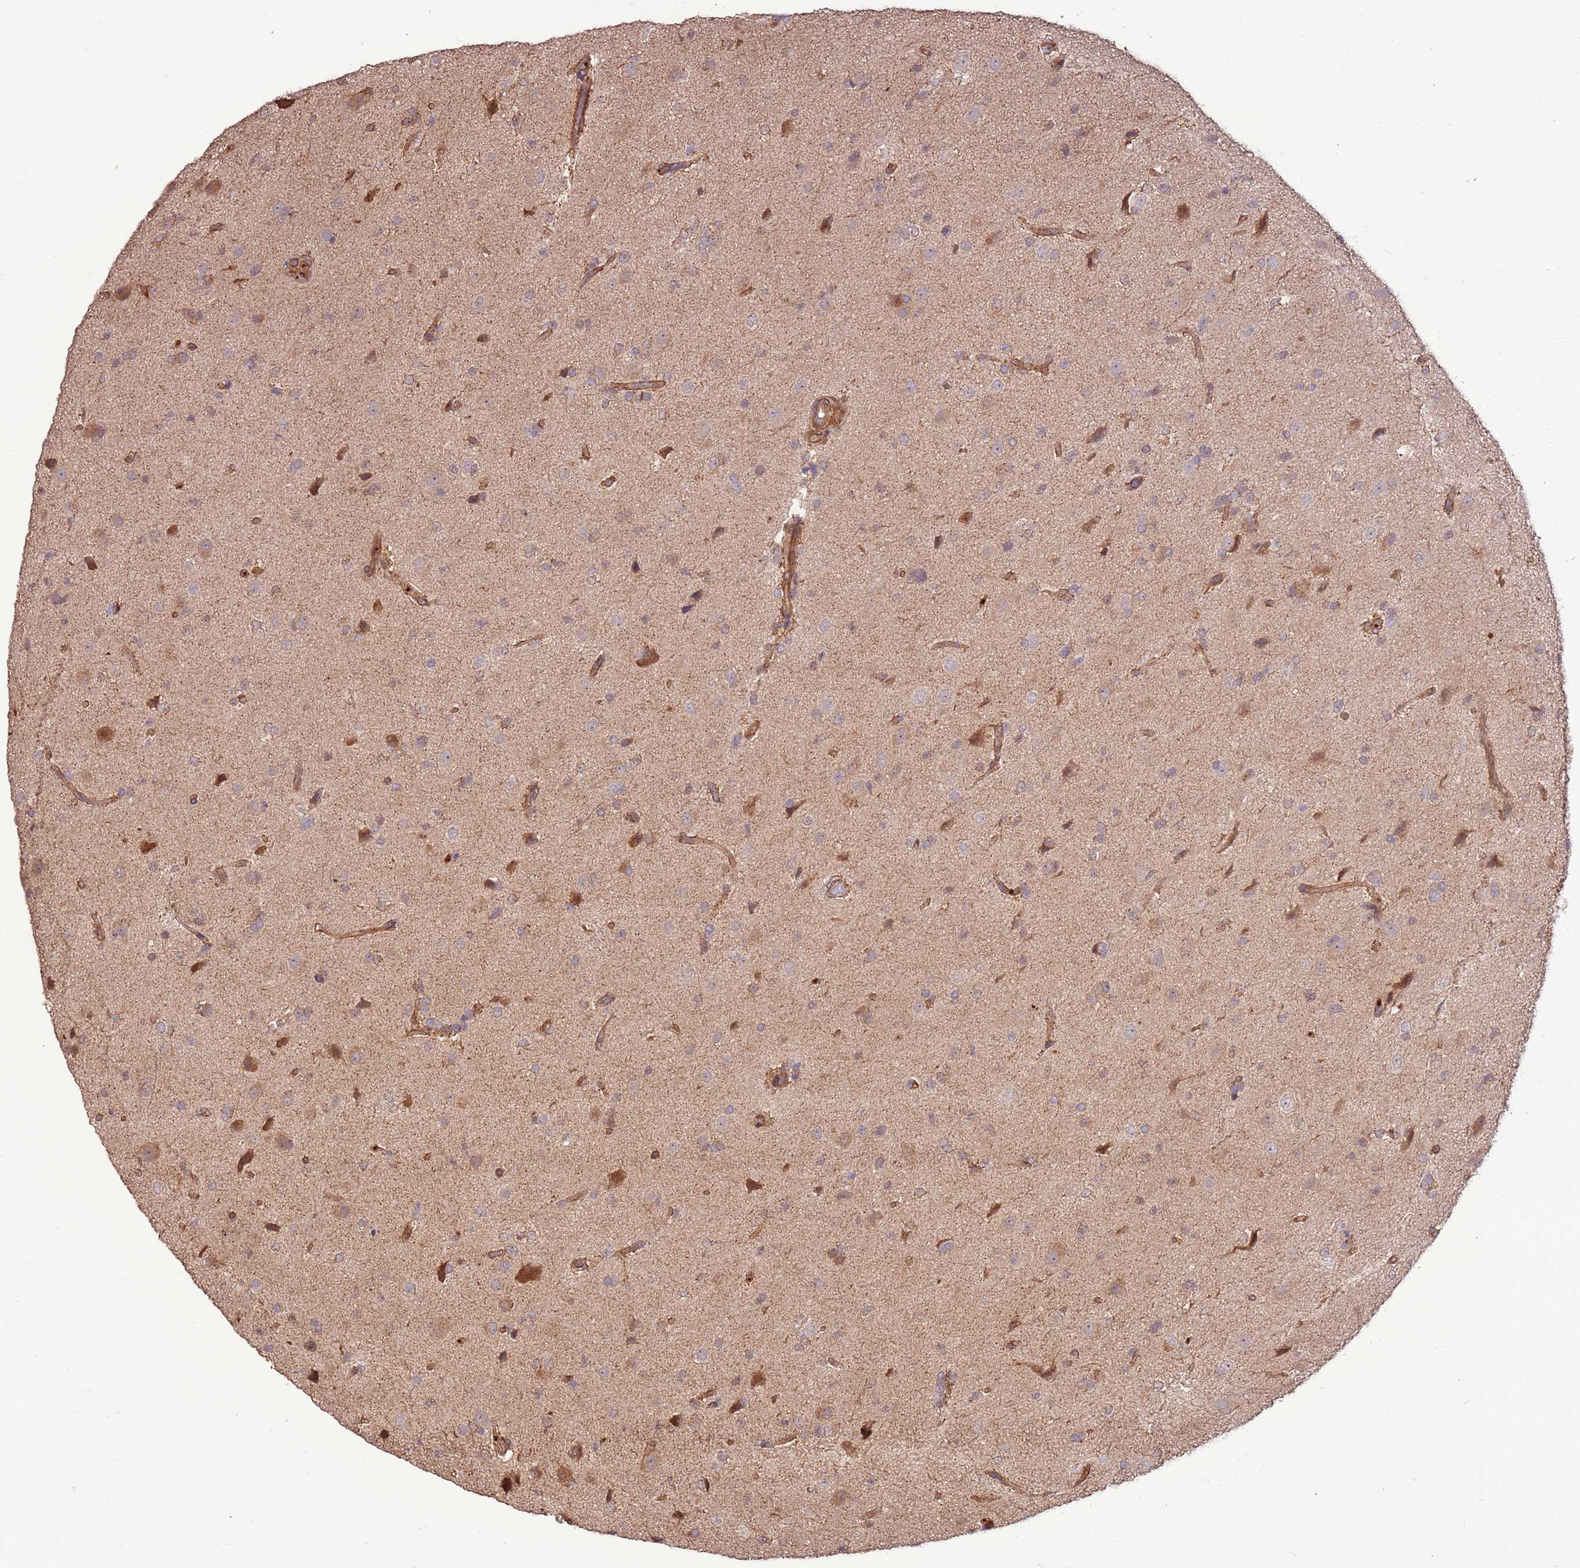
{"staining": {"intensity": "weak", "quantity": "<25%", "location": "cytoplasmic/membranous"}, "tissue": "glioma", "cell_type": "Tumor cells", "image_type": "cancer", "snomed": [{"axis": "morphology", "description": "Glioma, malignant, High grade"}, {"axis": "topography", "description": "Brain"}], "caption": "Immunohistochemistry of glioma reveals no positivity in tumor cells.", "gene": "CCDC112", "patient": {"sex": "male", "age": 33}}